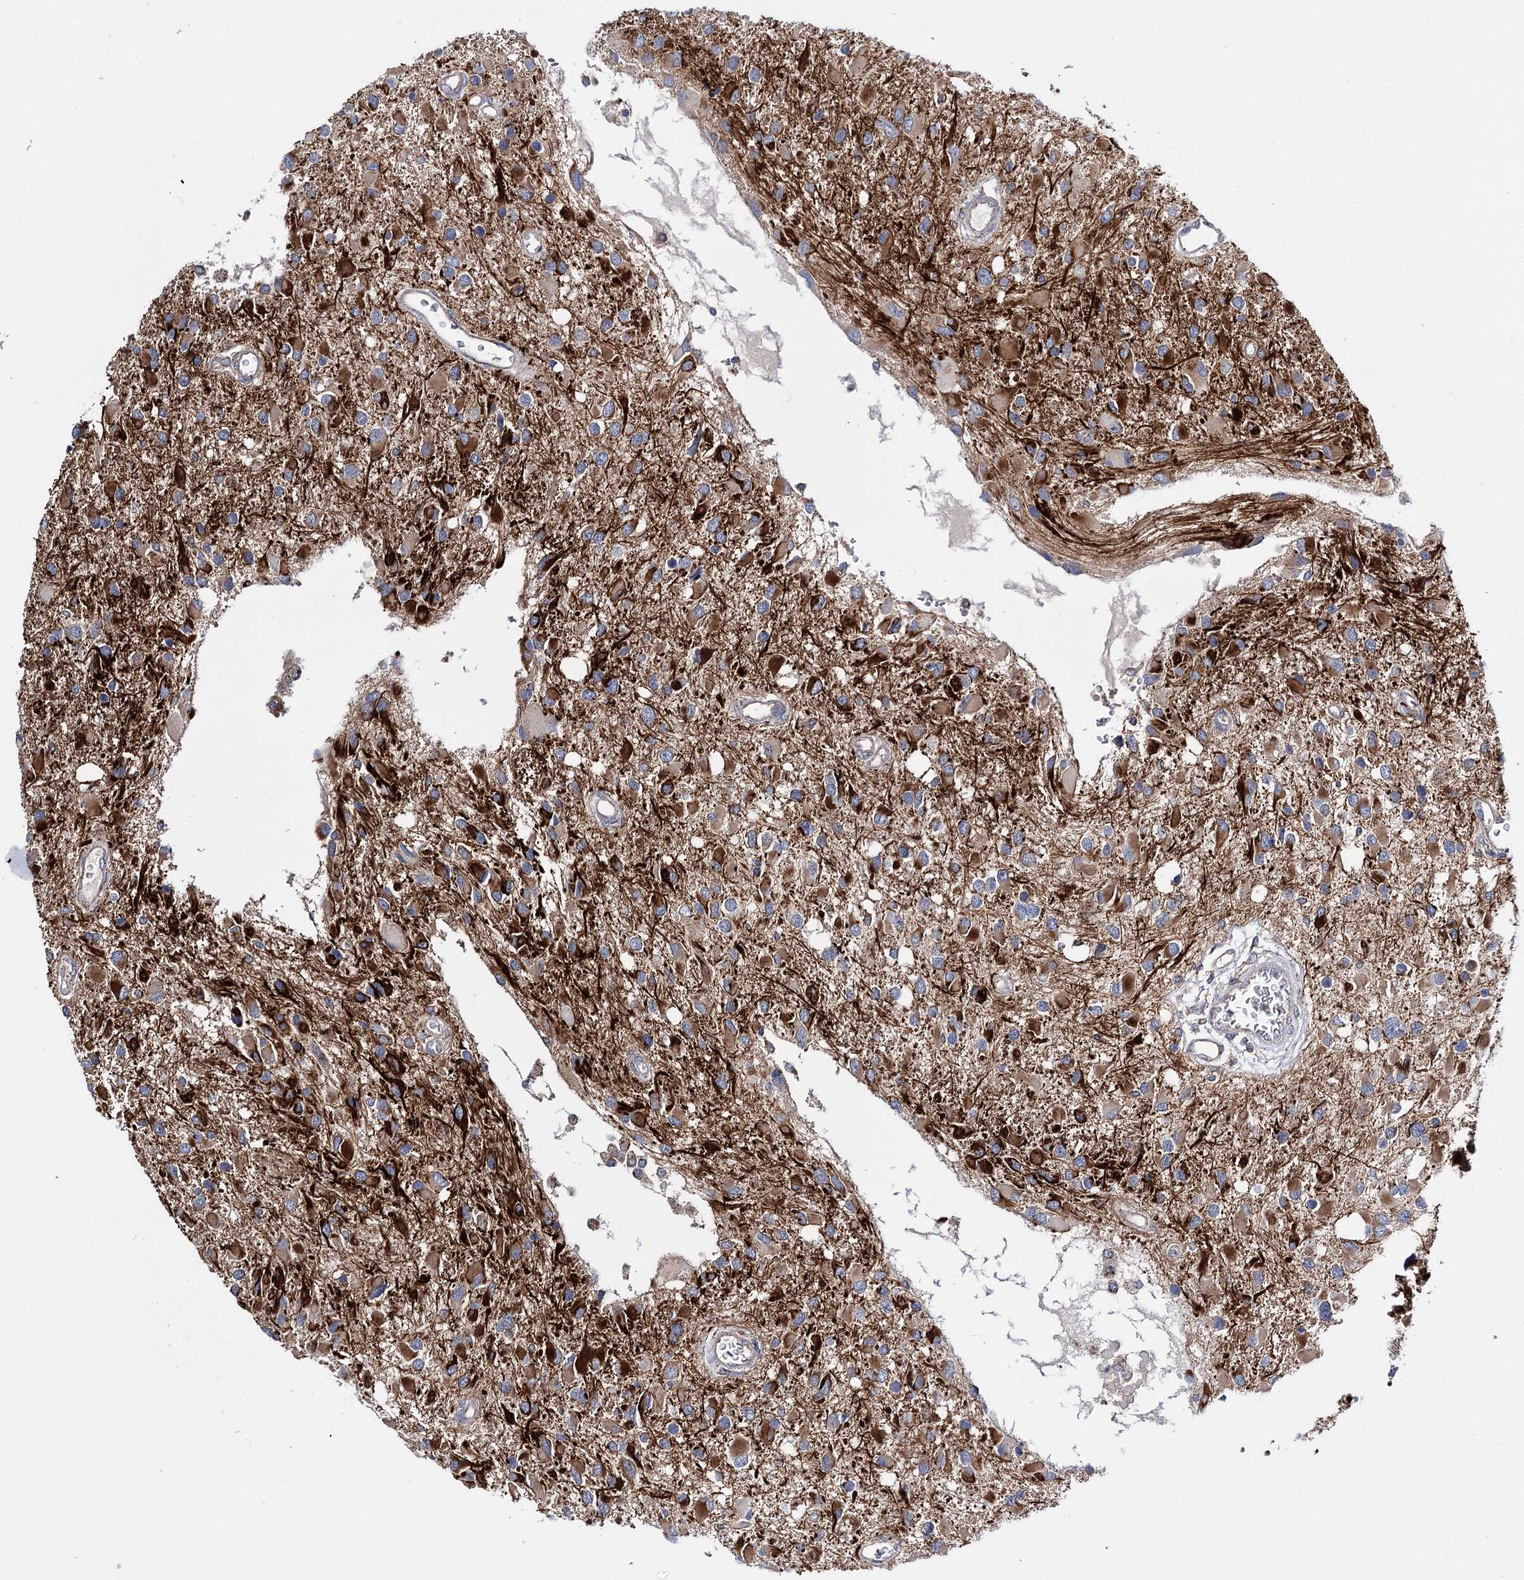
{"staining": {"intensity": "moderate", "quantity": ">75%", "location": "cytoplasmic/membranous"}, "tissue": "glioma", "cell_type": "Tumor cells", "image_type": "cancer", "snomed": [{"axis": "morphology", "description": "Glioma, malignant, High grade"}, {"axis": "topography", "description": "Brain"}], "caption": "The photomicrograph reveals immunohistochemical staining of malignant glioma (high-grade). There is moderate cytoplasmic/membranous positivity is appreciated in about >75% of tumor cells. (IHC, brightfield microscopy, high magnification).", "gene": "CFAP46", "patient": {"sex": "male", "age": 53}}